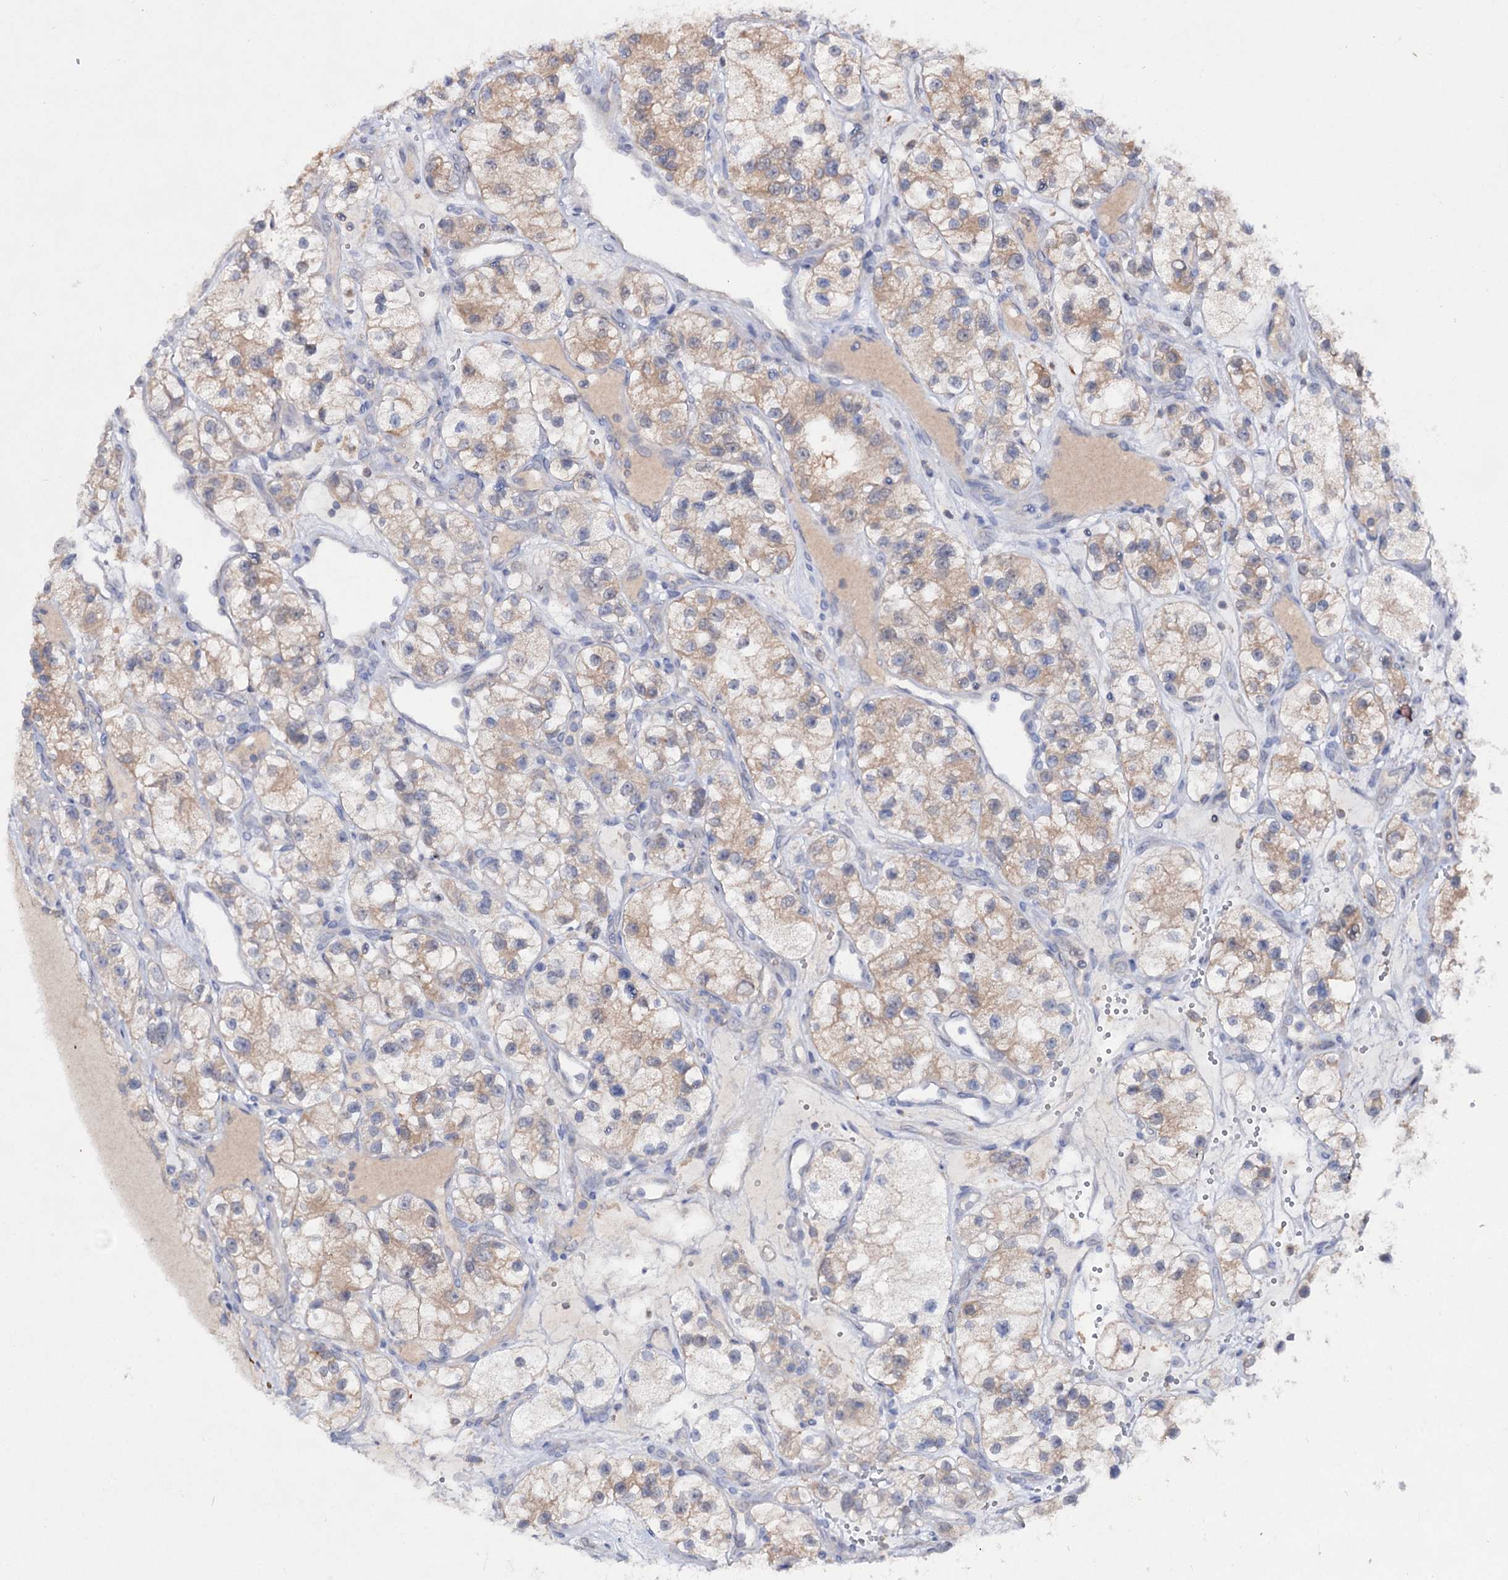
{"staining": {"intensity": "weak", "quantity": "25%-75%", "location": "cytoplasmic/membranous"}, "tissue": "renal cancer", "cell_type": "Tumor cells", "image_type": "cancer", "snomed": [{"axis": "morphology", "description": "Adenocarcinoma, NOS"}, {"axis": "topography", "description": "Kidney"}], "caption": "Immunohistochemical staining of renal cancer exhibits weak cytoplasmic/membranous protein staining in about 25%-75% of tumor cells.", "gene": "ACTR6", "patient": {"sex": "female", "age": 57}}